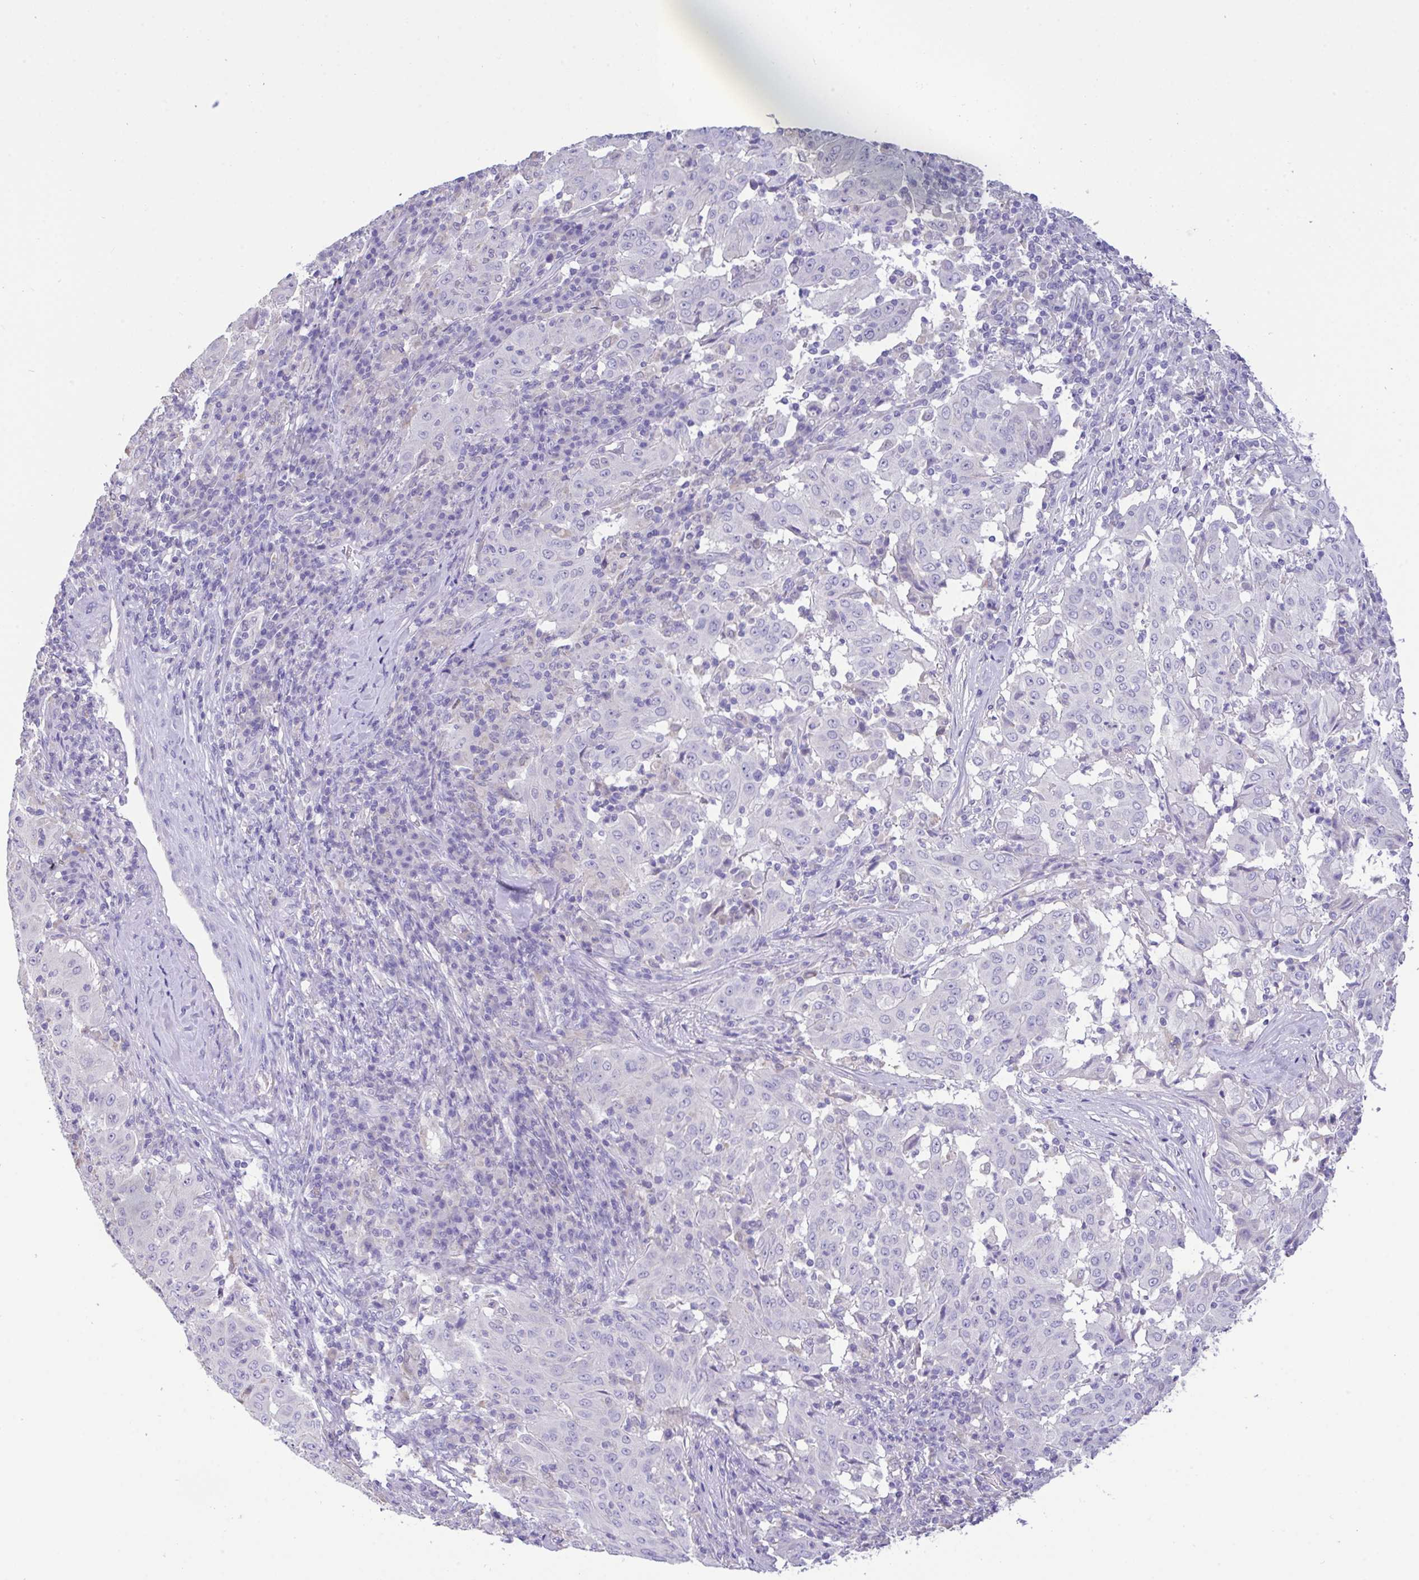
{"staining": {"intensity": "negative", "quantity": "none", "location": "none"}, "tissue": "pancreatic cancer", "cell_type": "Tumor cells", "image_type": "cancer", "snomed": [{"axis": "morphology", "description": "Adenocarcinoma, NOS"}, {"axis": "topography", "description": "Pancreas"}], "caption": "DAB (3,3'-diaminobenzidine) immunohistochemical staining of human adenocarcinoma (pancreatic) demonstrates no significant expression in tumor cells. (Immunohistochemistry, brightfield microscopy, high magnification).", "gene": "CA10", "patient": {"sex": "male", "age": 63}}